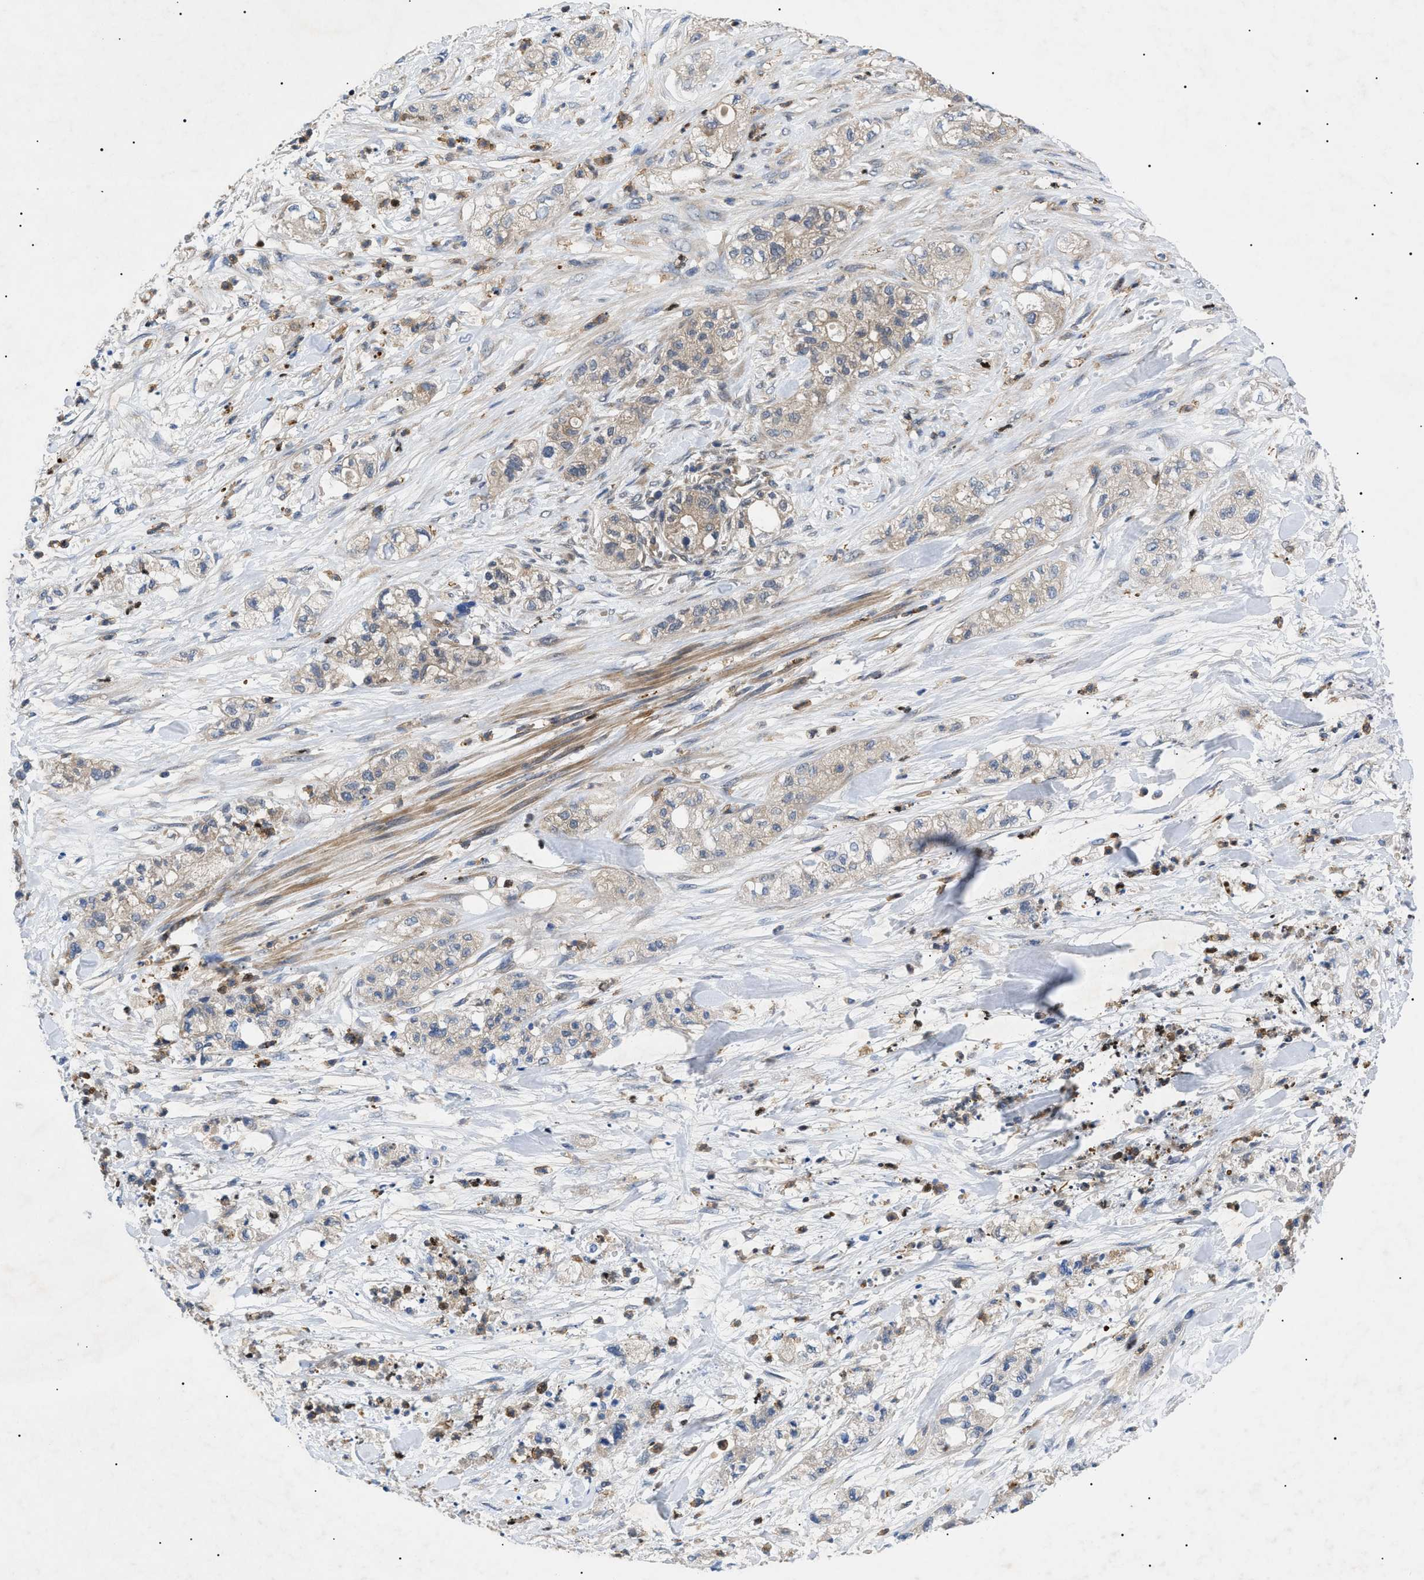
{"staining": {"intensity": "weak", "quantity": ">75%", "location": "cytoplasmic/membranous"}, "tissue": "pancreatic cancer", "cell_type": "Tumor cells", "image_type": "cancer", "snomed": [{"axis": "morphology", "description": "Adenocarcinoma, NOS"}, {"axis": "topography", "description": "Pancreas"}], "caption": "An immunohistochemistry image of neoplastic tissue is shown. Protein staining in brown highlights weak cytoplasmic/membranous positivity in adenocarcinoma (pancreatic) within tumor cells.", "gene": "RIPK1", "patient": {"sex": "female", "age": 78}}